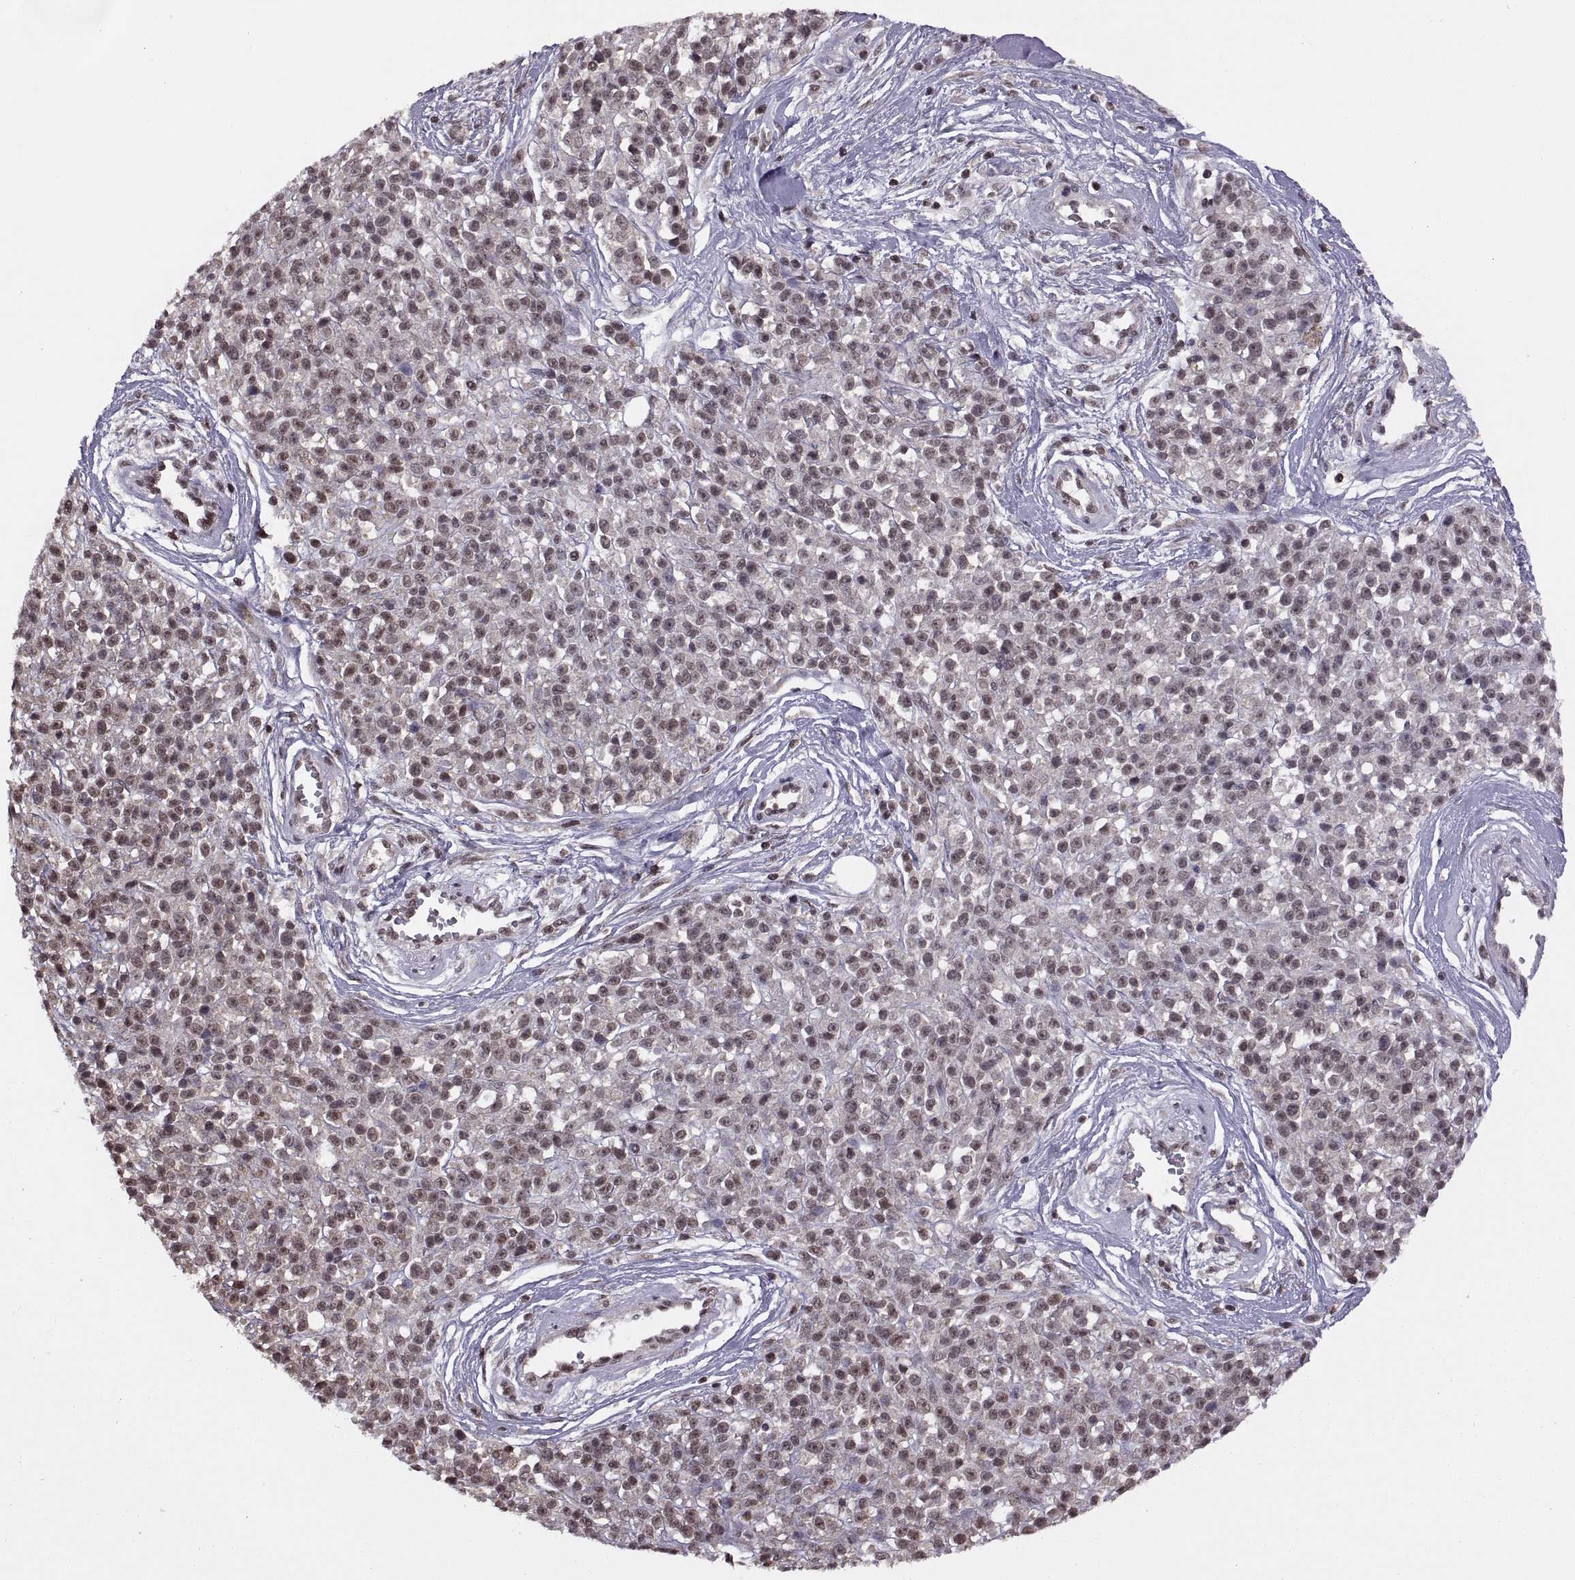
{"staining": {"intensity": "weak", "quantity": "25%-75%", "location": "nuclear"}, "tissue": "melanoma", "cell_type": "Tumor cells", "image_type": "cancer", "snomed": [{"axis": "morphology", "description": "Malignant melanoma, NOS"}, {"axis": "topography", "description": "Skin"}, {"axis": "topography", "description": "Skin of trunk"}], "caption": "Immunohistochemistry image of human melanoma stained for a protein (brown), which shows low levels of weak nuclear staining in approximately 25%-75% of tumor cells.", "gene": "INTS3", "patient": {"sex": "male", "age": 74}}